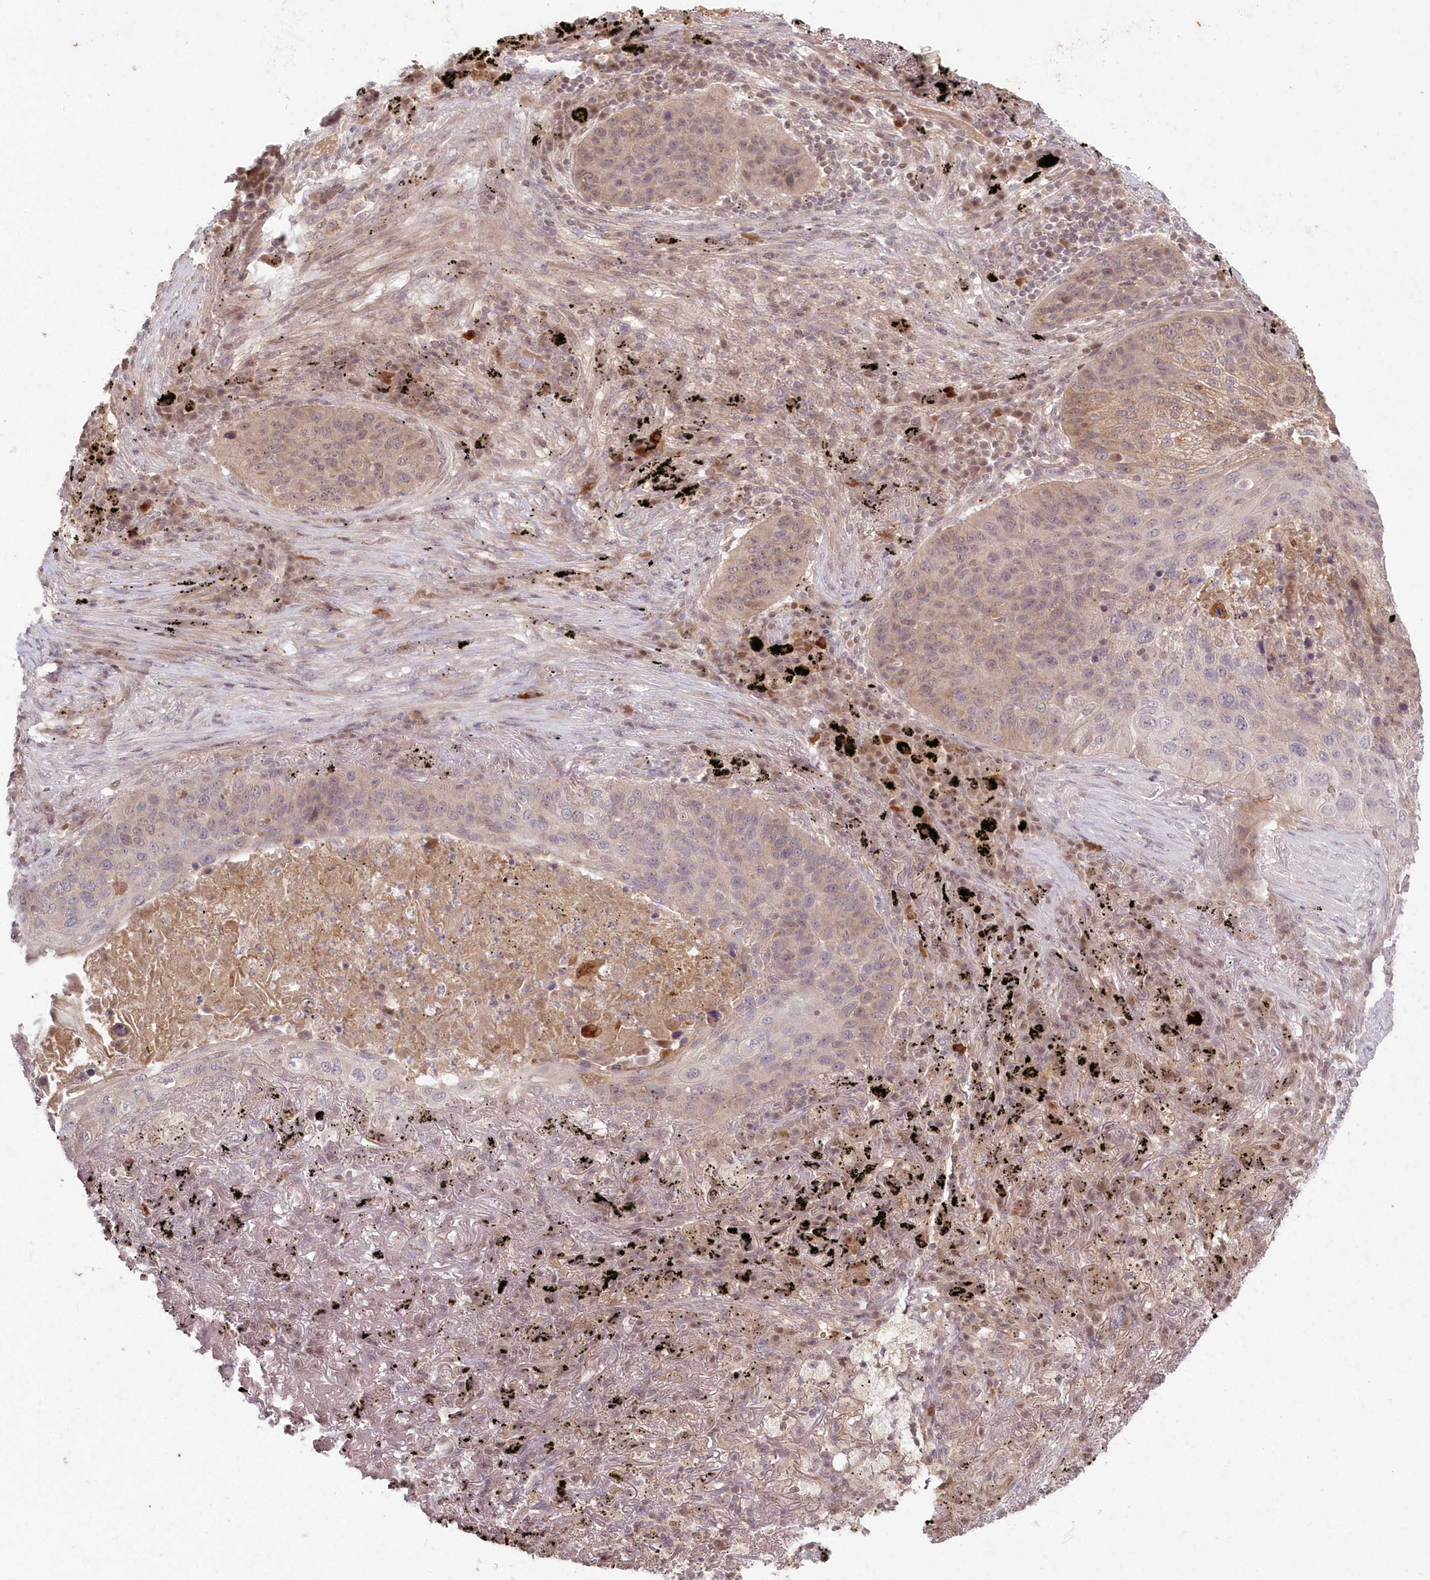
{"staining": {"intensity": "weak", "quantity": "<25%", "location": "cytoplasmic/membranous,nuclear"}, "tissue": "lung cancer", "cell_type": "Tumor cells", "image_type": "cancer", "snomed": [{"axis": "morphology", "description": "Squamous cell carcinoma, NOS"}, {"axis": "topography", "description": "Lung"}], "caption": "This is an immunohistochemistry (IHC) photomicrograph of lung cancer. There is no positivity in tumor cells.", "gene": "ASCC1", "patient": {"sex": "female", "age": 63}}